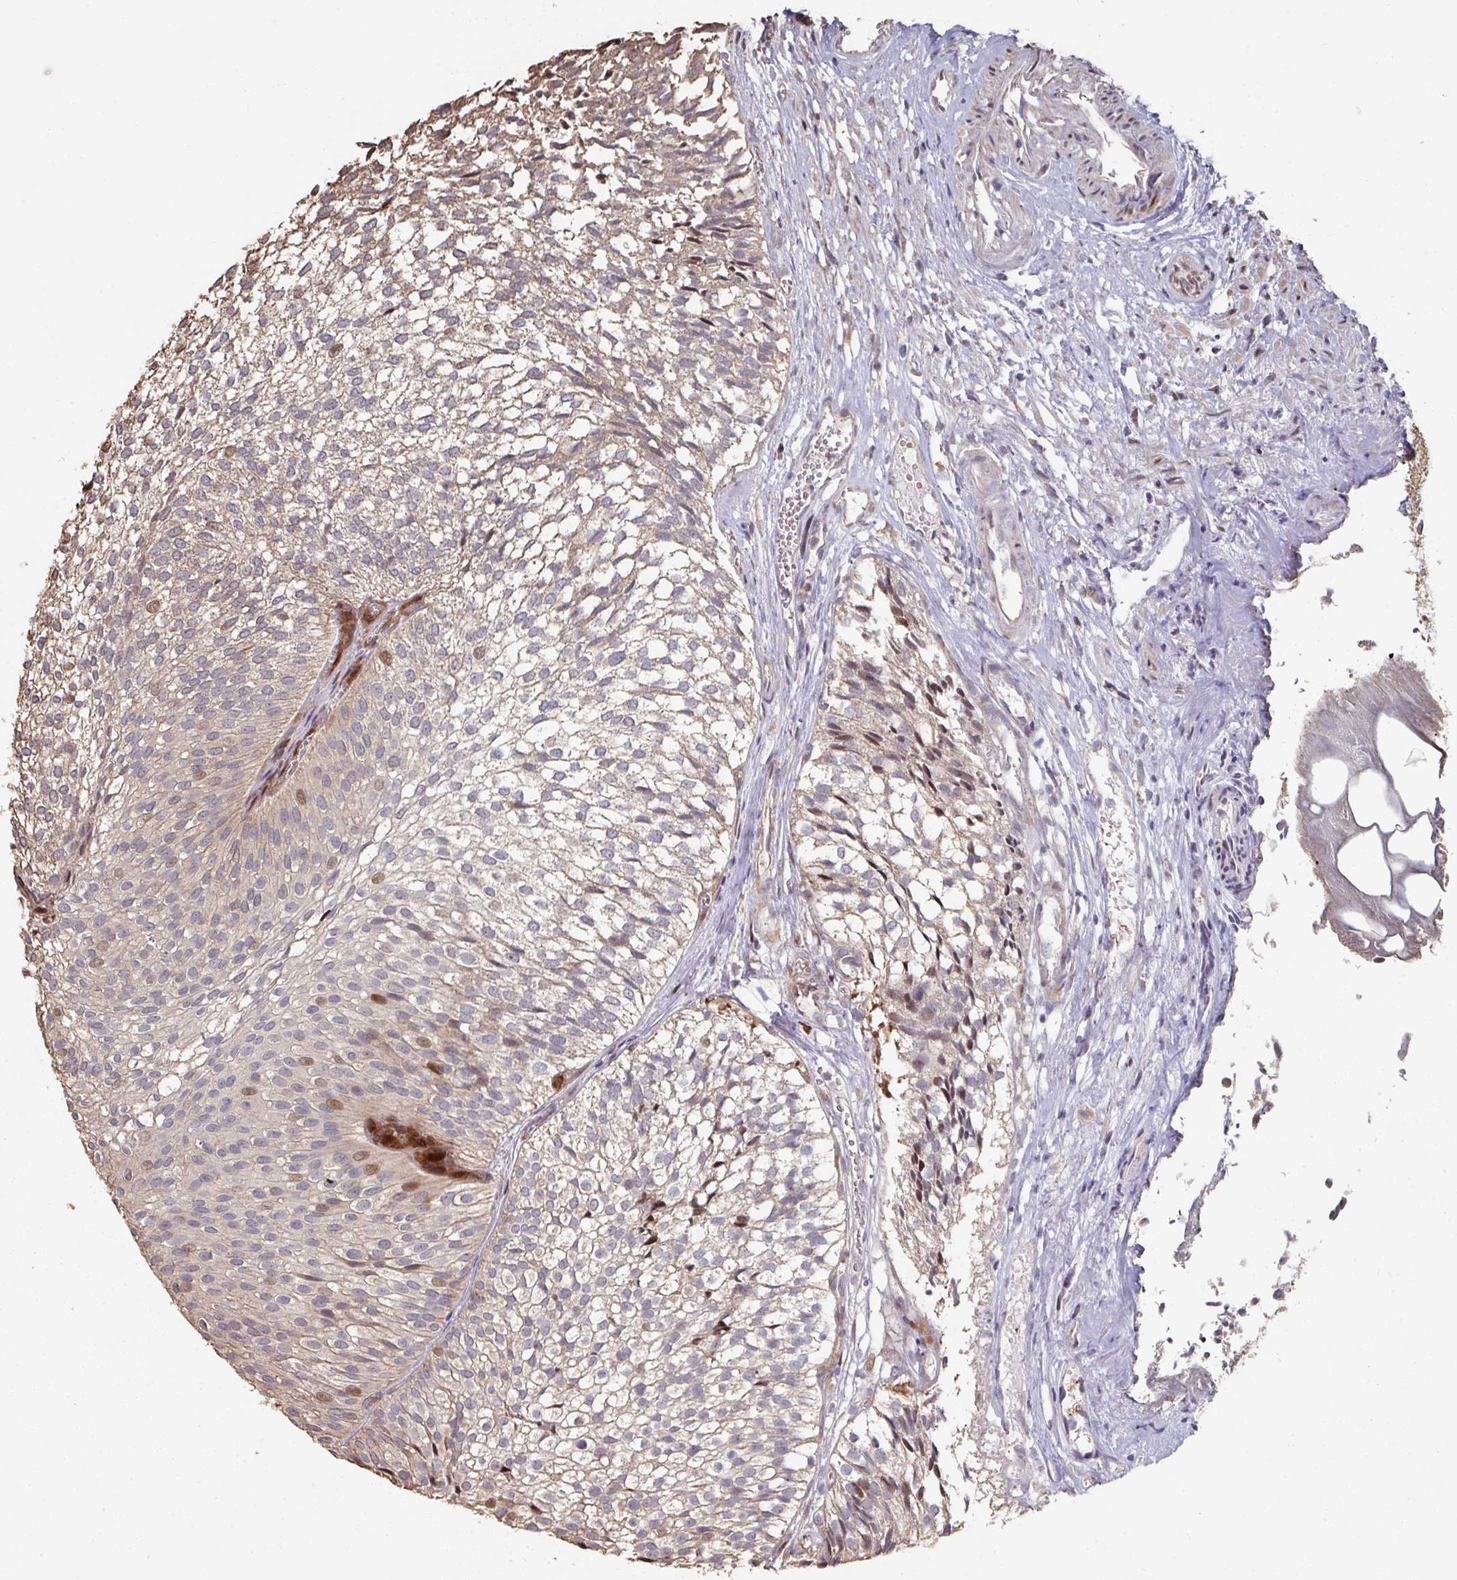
{"staining": {"intensity": "moderate", "quantity": "<25%", "location": "nuclear"}, "tissue": "urothelial cancer", "cell_type": "Tumor cells", "image_type": "cancer", "snomed": [{"axis": "morphology", "description": "Urothelial carcinoma, Low grade"}, {"axis": "topography", "description": "Urinary bladder"}], "caption": "DAB immunohistochemical staining of urothelial cancer reveals moderate nuclear protein positivity in about <25% of tumor cells.", "gene": "CA7", "patient": {"sex": "male", "age": 91}}